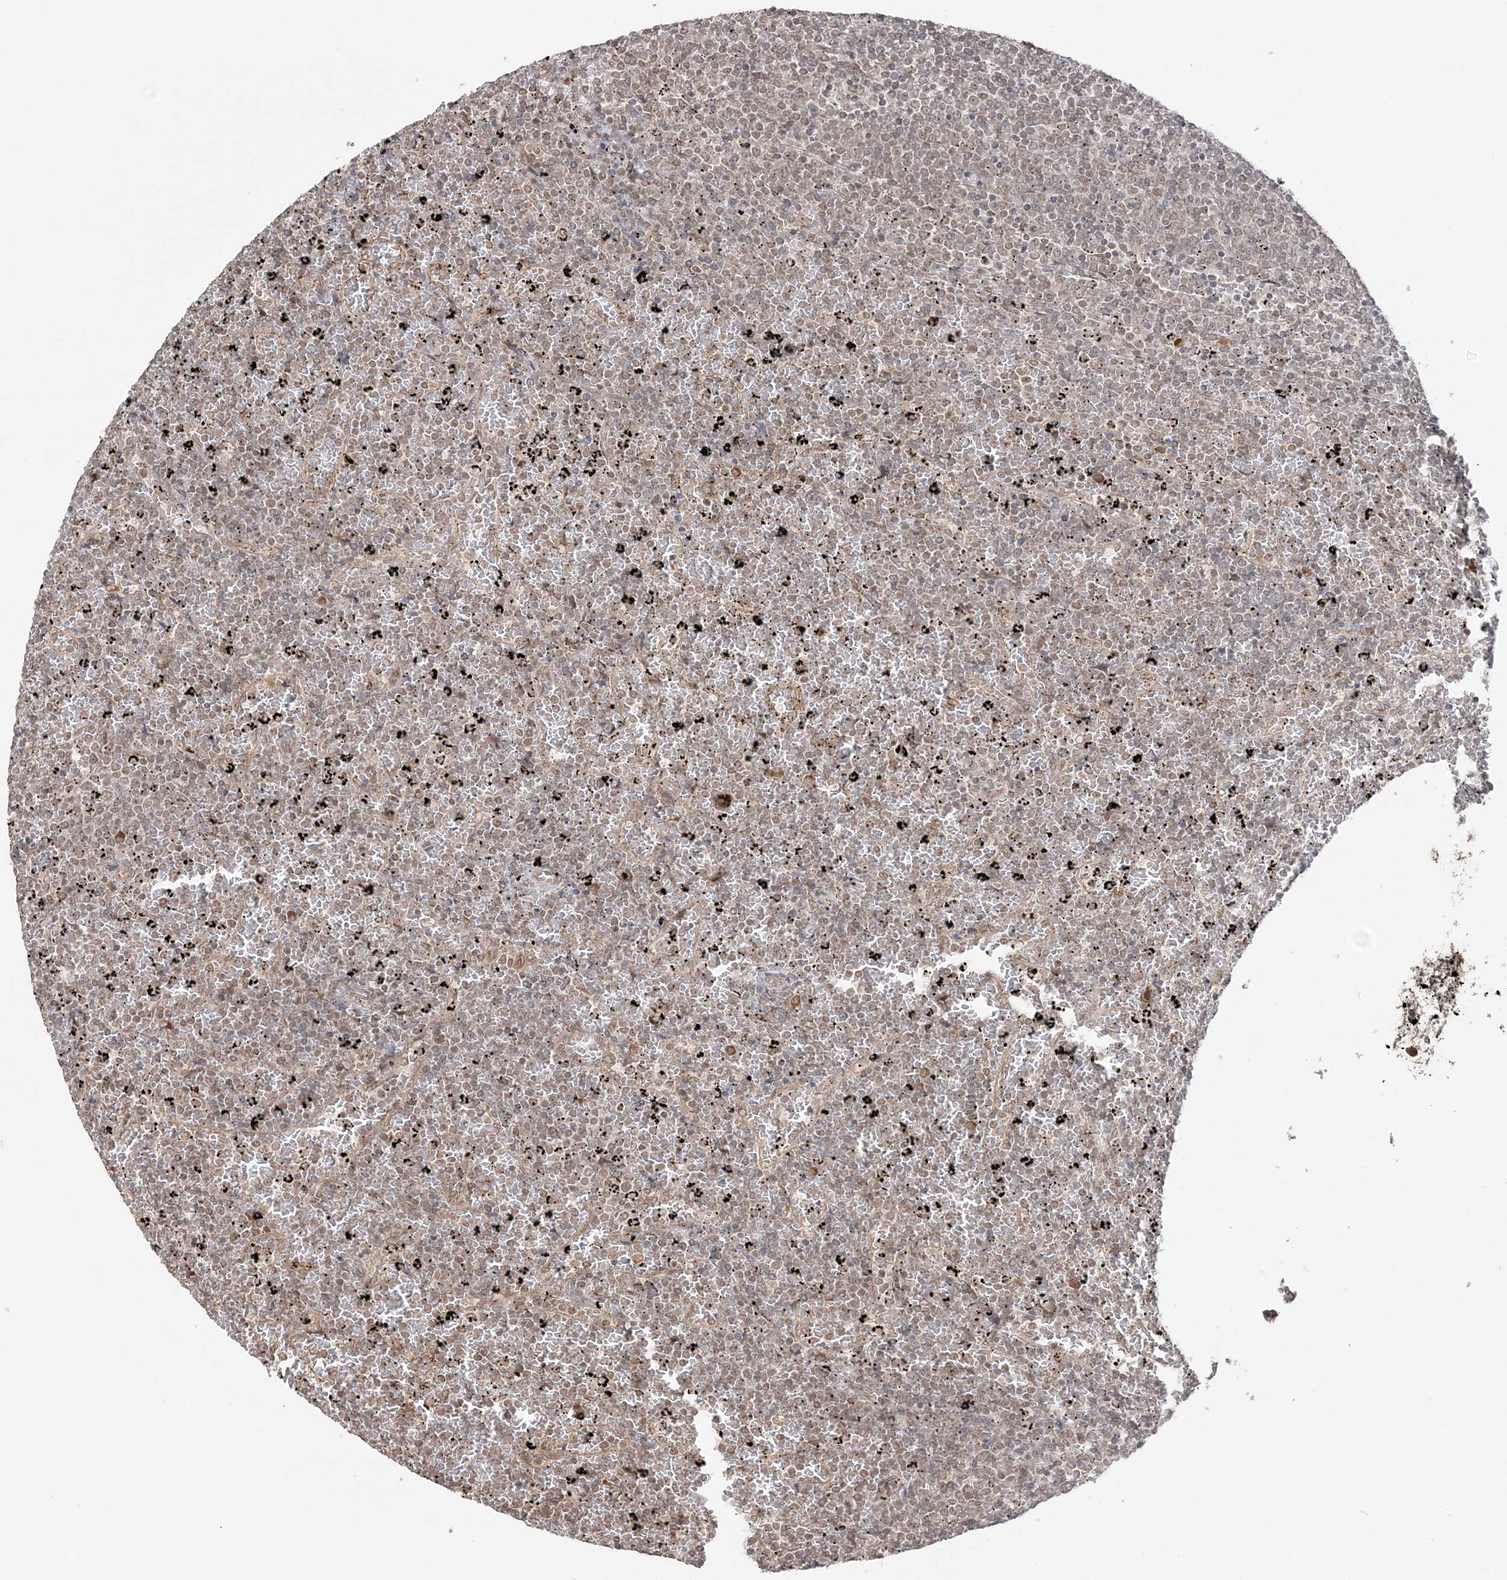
{"staining": {"intensity": "weak", "quantity": "25%-75%", "location": "cytoplasmic/membranous,nuclear"}, "tissue": "lymphoma", "cell_type": "Tumor cells", "image_type": "cancer", "snomed": [{"axis": "morphology", "description": "Malignant lymphoma, non-Hodgkin's type, Low grade"}, {"axis": "topography", "description": "Spleen"}], "caption": "Immunohistochemical staining of malignant lymphoma, non-Hodgkin's type (low-grade) demonstrates low levels of weak cytoplasmic/membranous and nuclear protein expression in approximately 25%-75% of tumor cells.", "gene": "TMED10", "patient": {"sex": "female", "age": 77}}